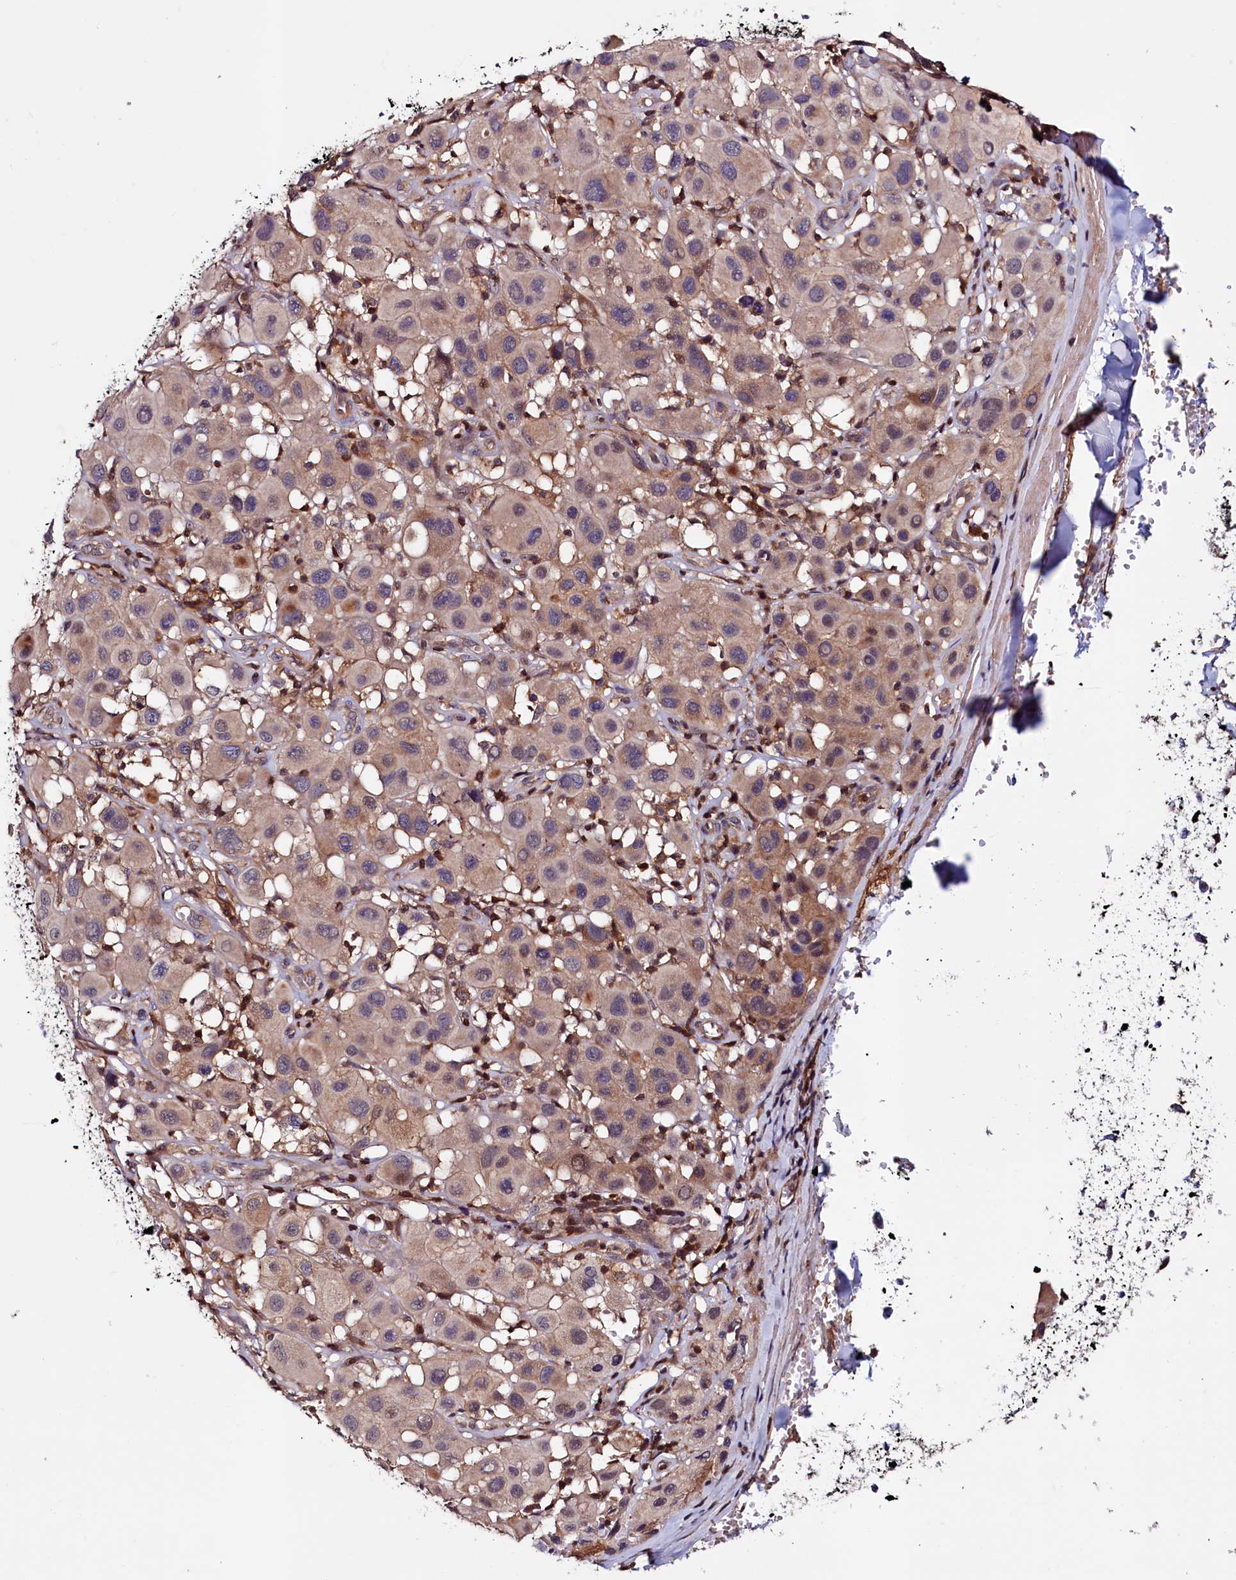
{"staining": {"intensity": "weak", "quantity": "25%-75%", "location": "cytoplasmic/membranous"}, "tissue": "melanoma", "cell_type": "Tumor cells", "image_type": "cancer", "snomed": [{"axis": "morphology", "description": "Malignant melanoma, Metastatic site"}, {"axis": "topography", "description": "Skin"}], "caption": "This is a photomicrograph of IHC staining of melanoma, which shows weak staining in the cytoplasmic/membranous of tumor cells.", "gene": "DUOXA1", "patient": {"sex": "male", "age": 41}}